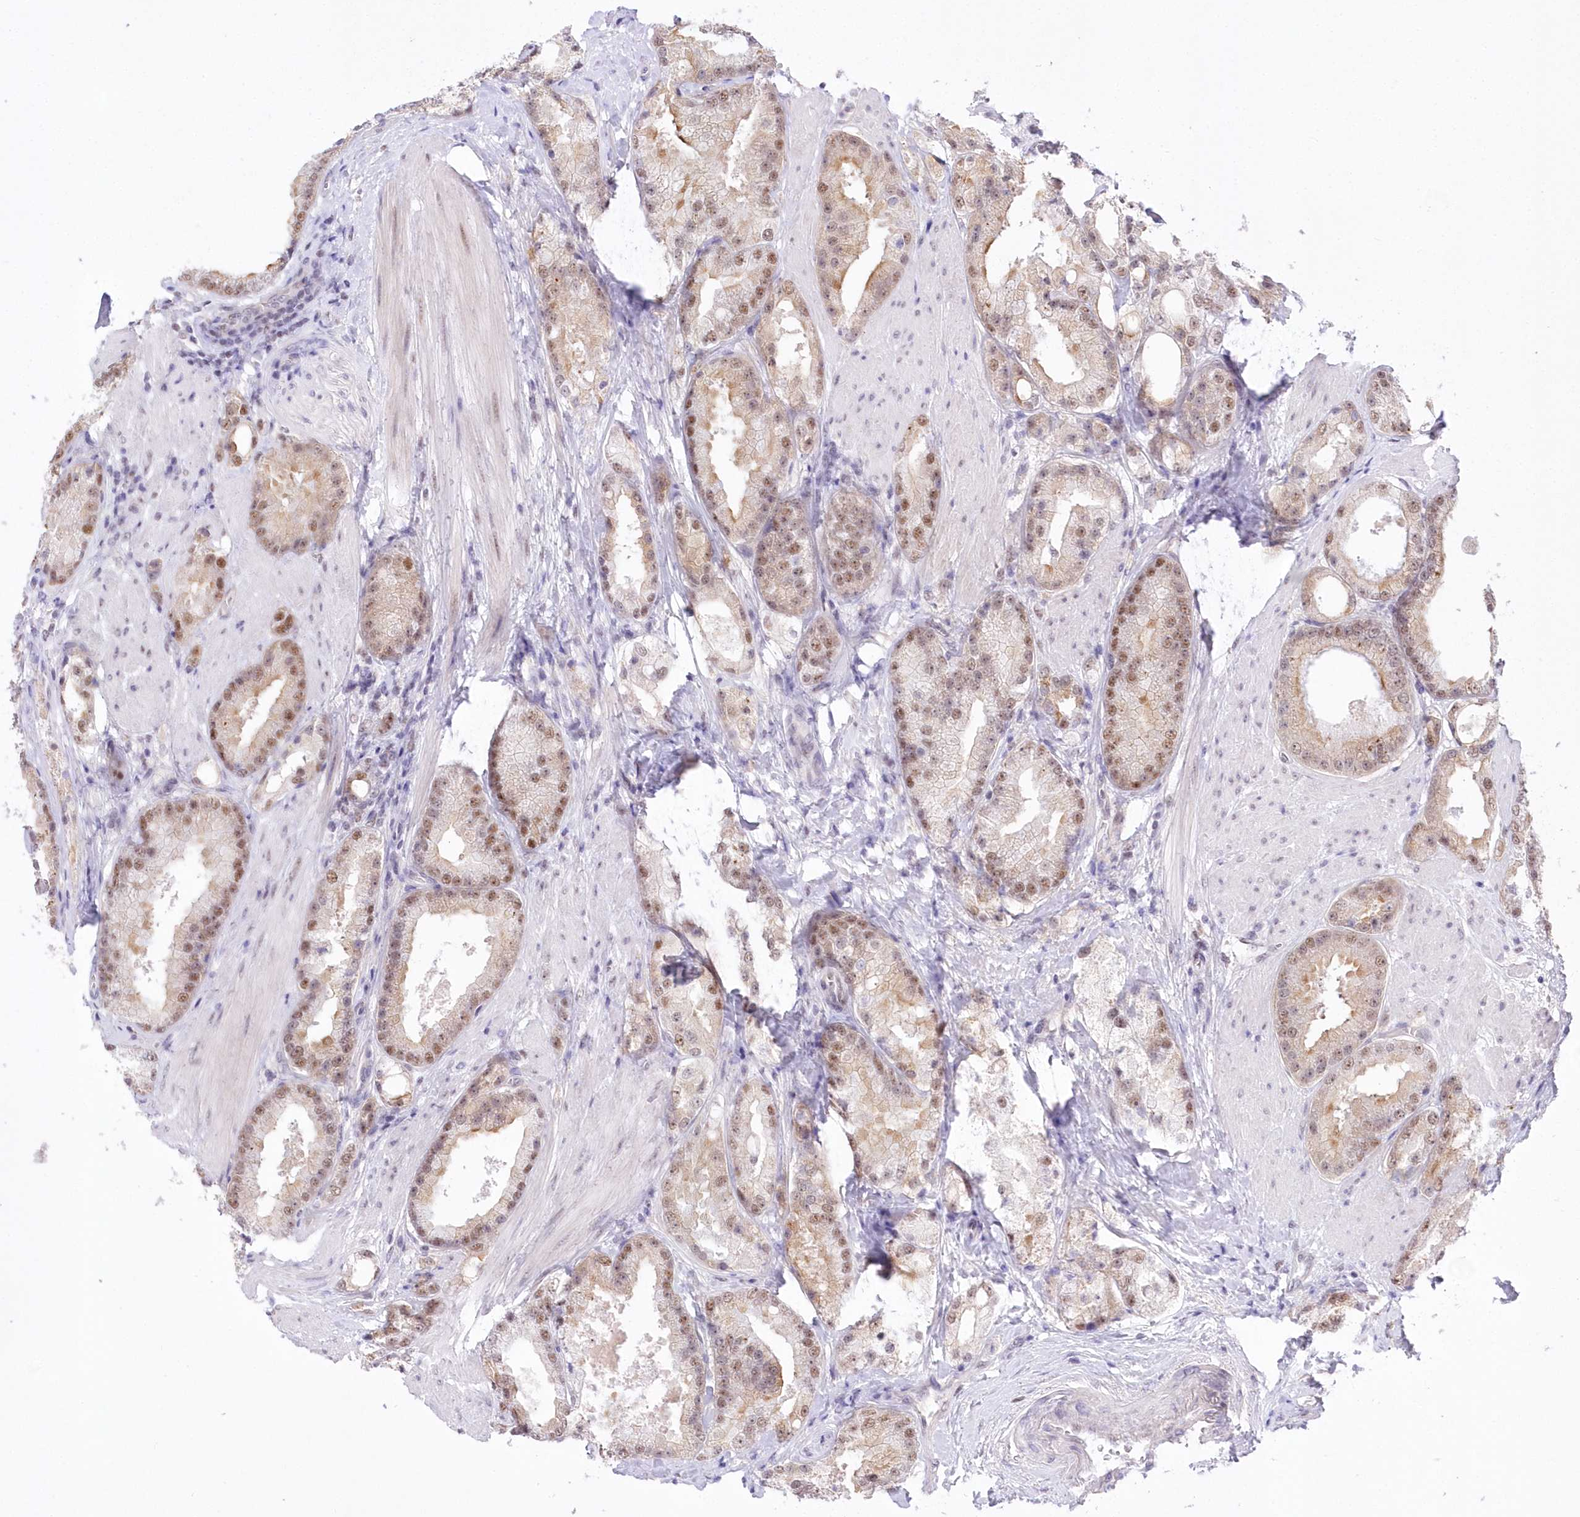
{"staining": {"intensity": "moderate", "quantity": "25%-75%", "location": "nuclear"}, "tissue": "prostate cancer", "cell_type": "Tumor cells", "image_type": "cancer", "snomed": [{"axis": "morphology", "description": "Adenocarcinoma, Low grade"}, {"axis": "topography", "description": "Prostate"}], "caption": "Prostate cancer tissue reveals moderate nuclear staining in about 25%-75% of tumor cells, visualized by immunohistochemistry.", "gene": "NSUN2", "patient": {"sex": "male", "age": 67}}